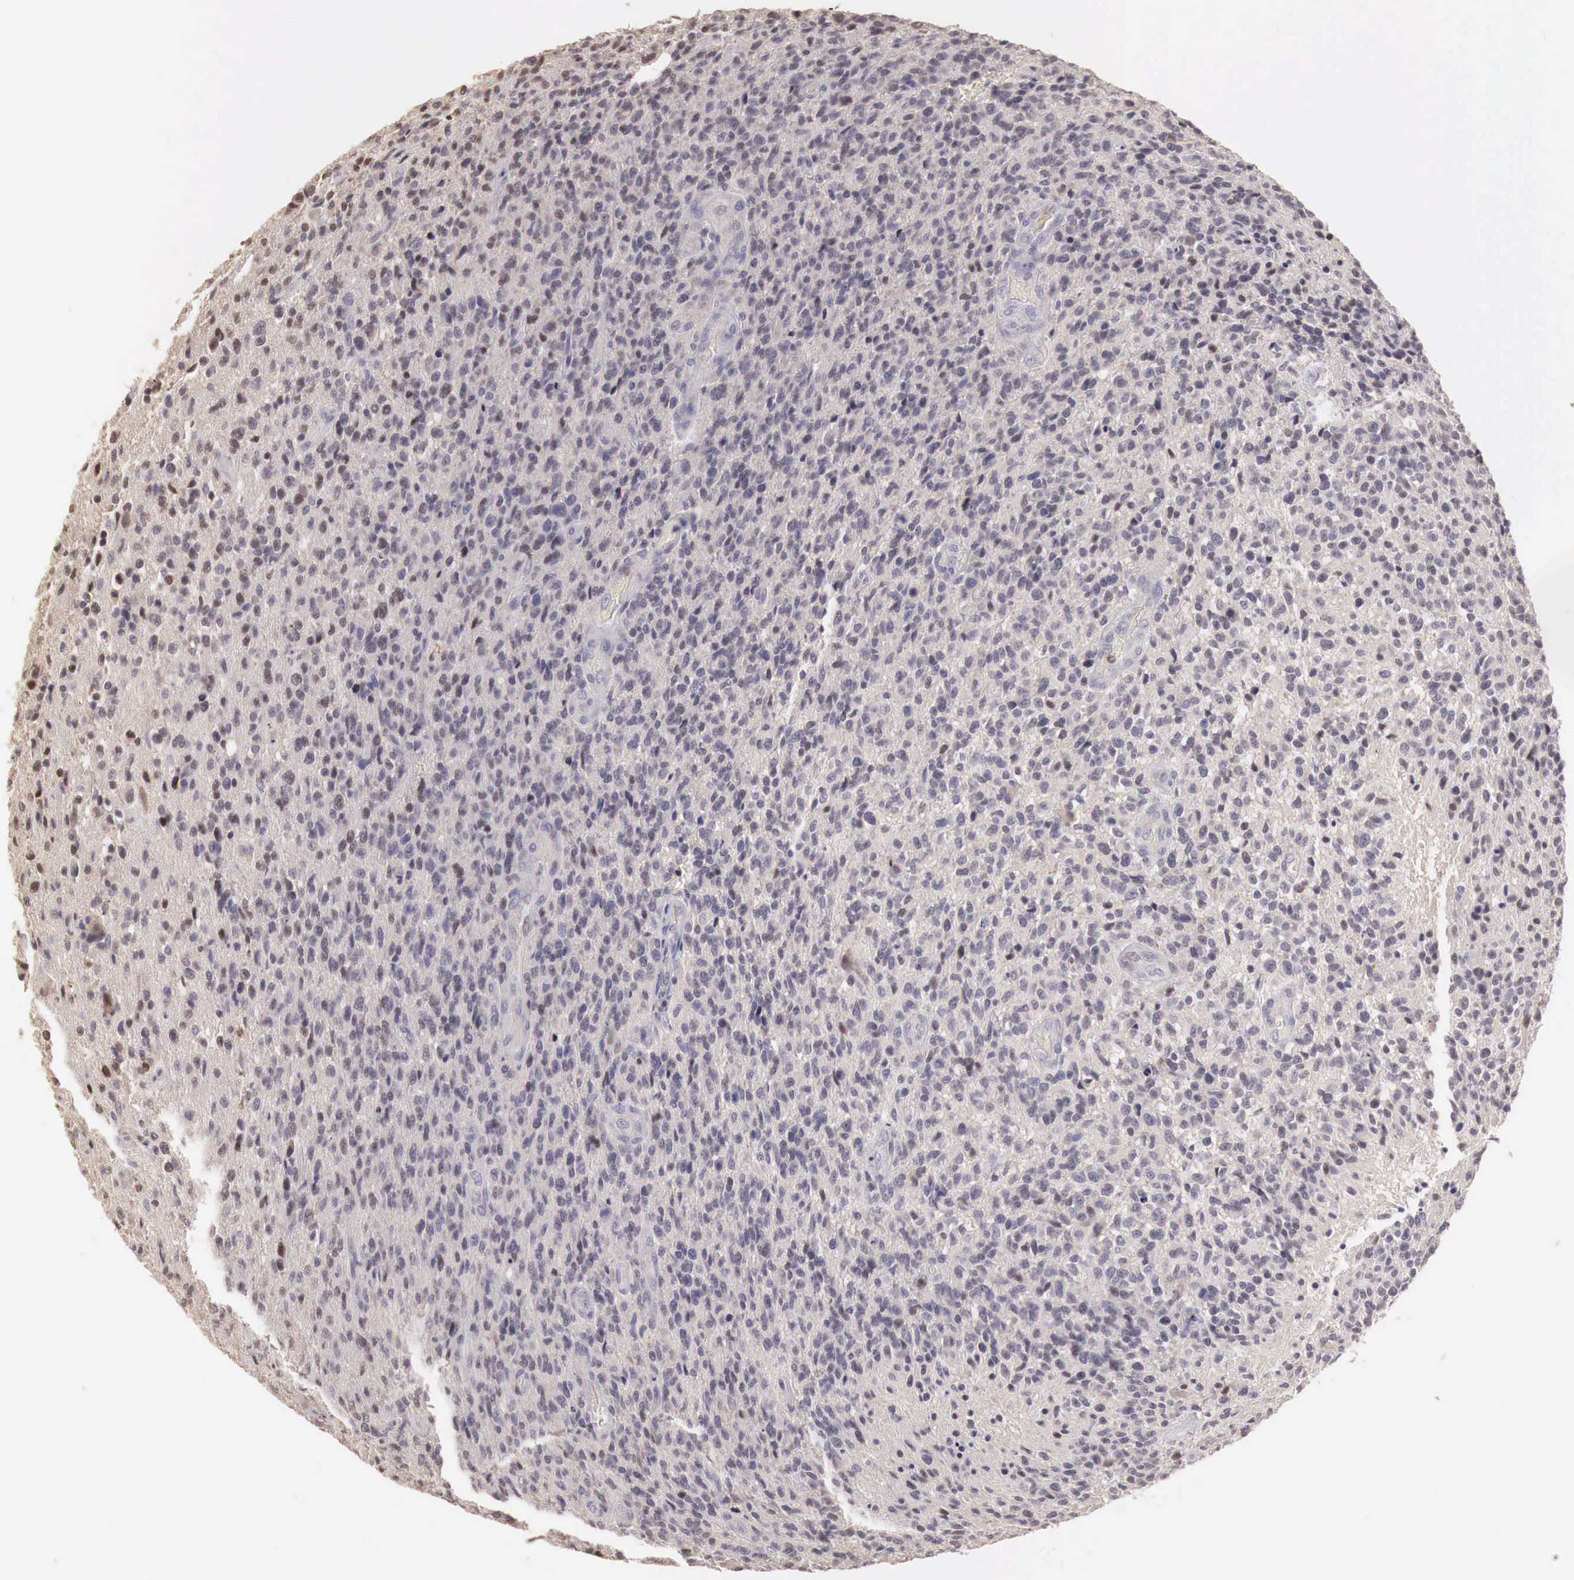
{"staining": {"intensity": "negative", "quantity": "none", "location": "none"}, "tissue": "glioma", "cell_type": "Tumor cells", "image_type": "cancer", "snomed": [{"axis": "morphology", "description": "Glioma, malignant, High grade"}, {"axis": "topography", "description": "Brain"}], "caption": "A micrograph of high-grade glioma (malignant) stained for a protein reveals no brown staining in tumor cells.", "gene": "TBC1D9", "patient": {"sex": "male", "age": 36}}